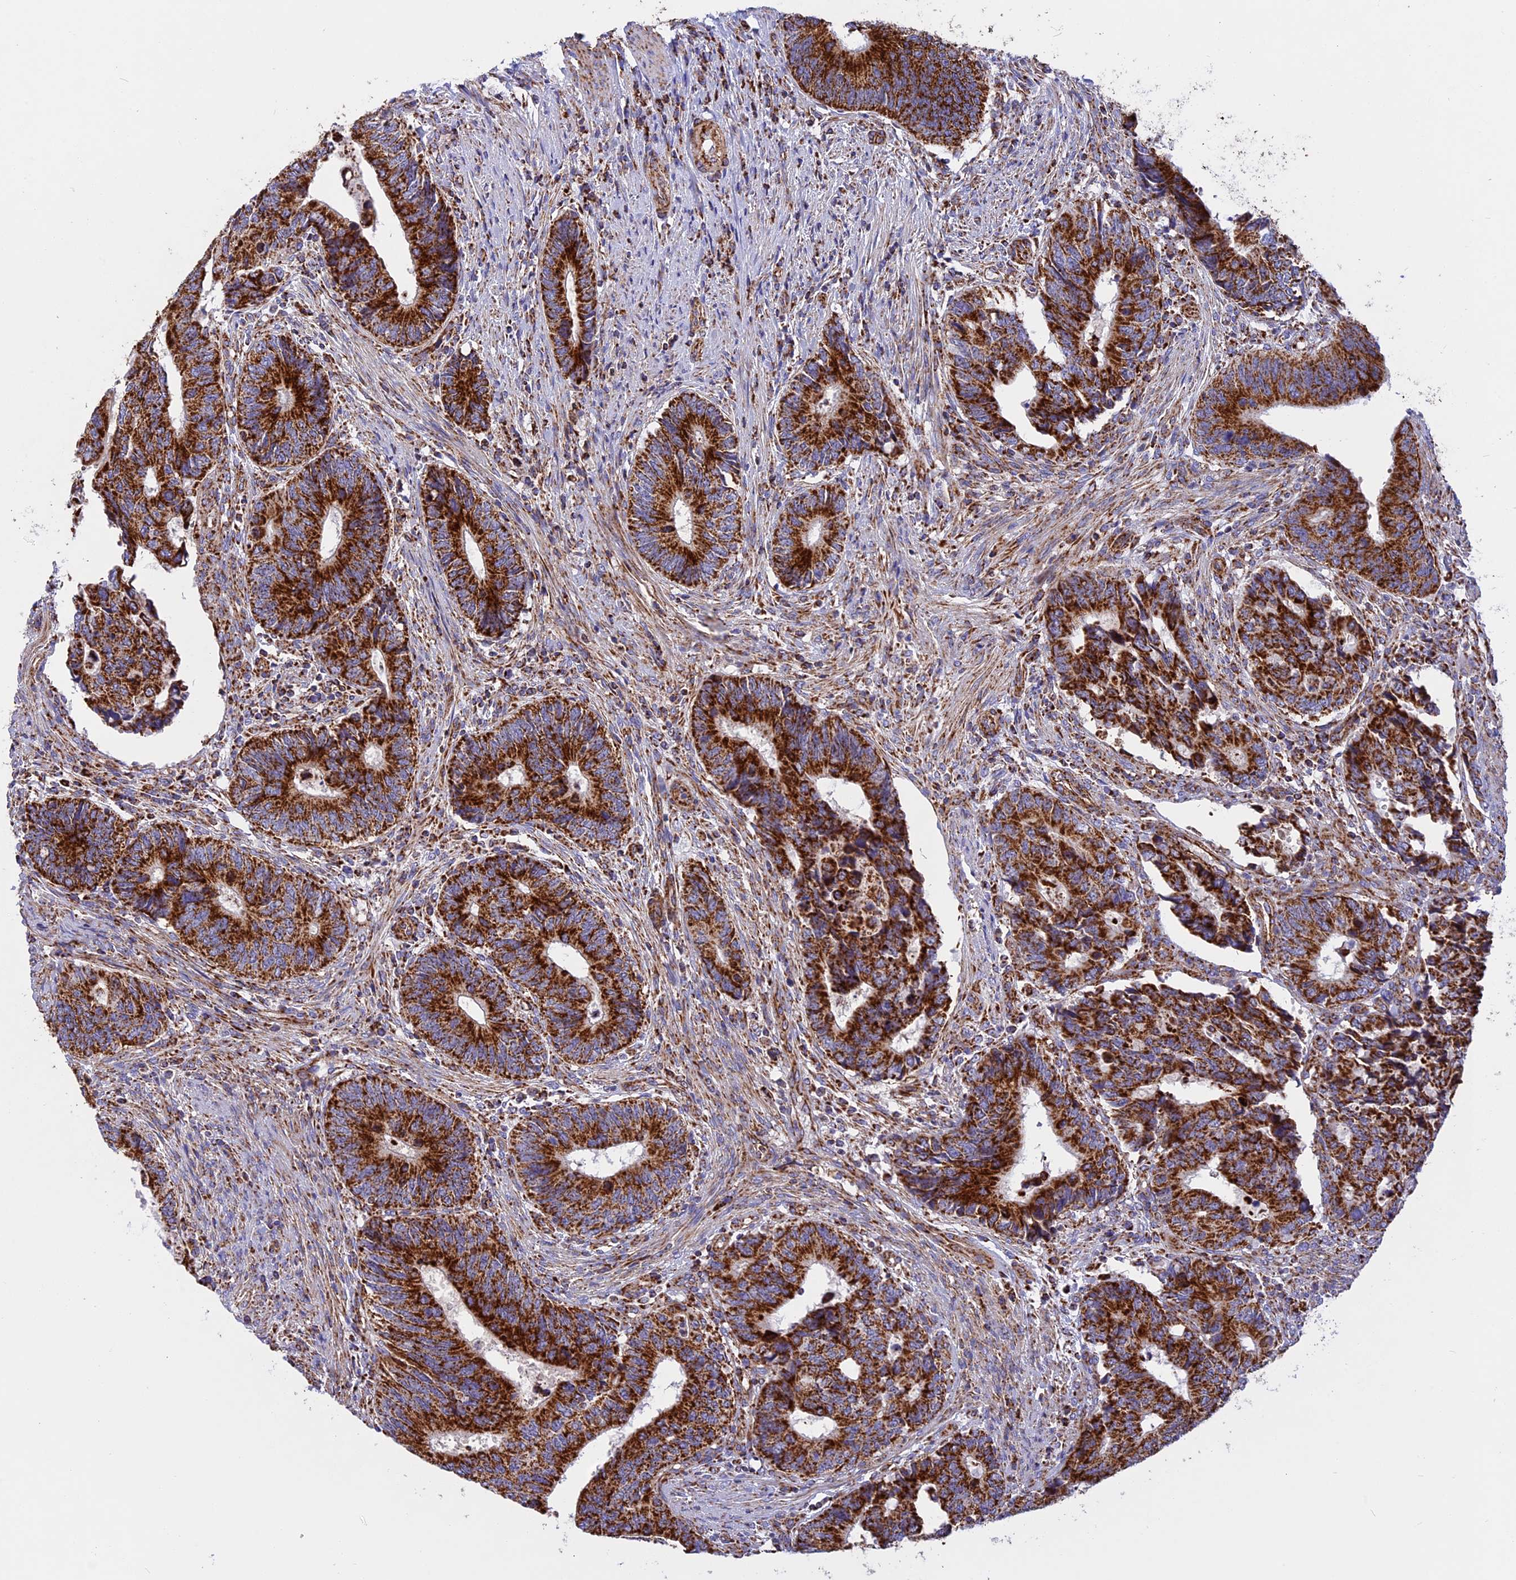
{"staining": {"intensity": "strong", "quantity": ">75%", "location": "cytoplasmic/membranous"}, "tissue": "colorectal cancer", "cell_type": "Tumor cells", "image_type": "cancer", "snomed": [{"axis": "morphology", "description": "Adenocarcinoma, NOS"}, {"axis": "topography", "description": "Colon"}], "caption": "Immunohistochemistry of colorectal cancer (adenocarcinoma) shows high levels of strong cytoplasmic/membranous expression in approximately >75% of tumor cells. (Brightfield microscopy of DAB IHC at high magnification).", "gene": "UQCRB", "patient": {"sex": "male", "age": 87}}